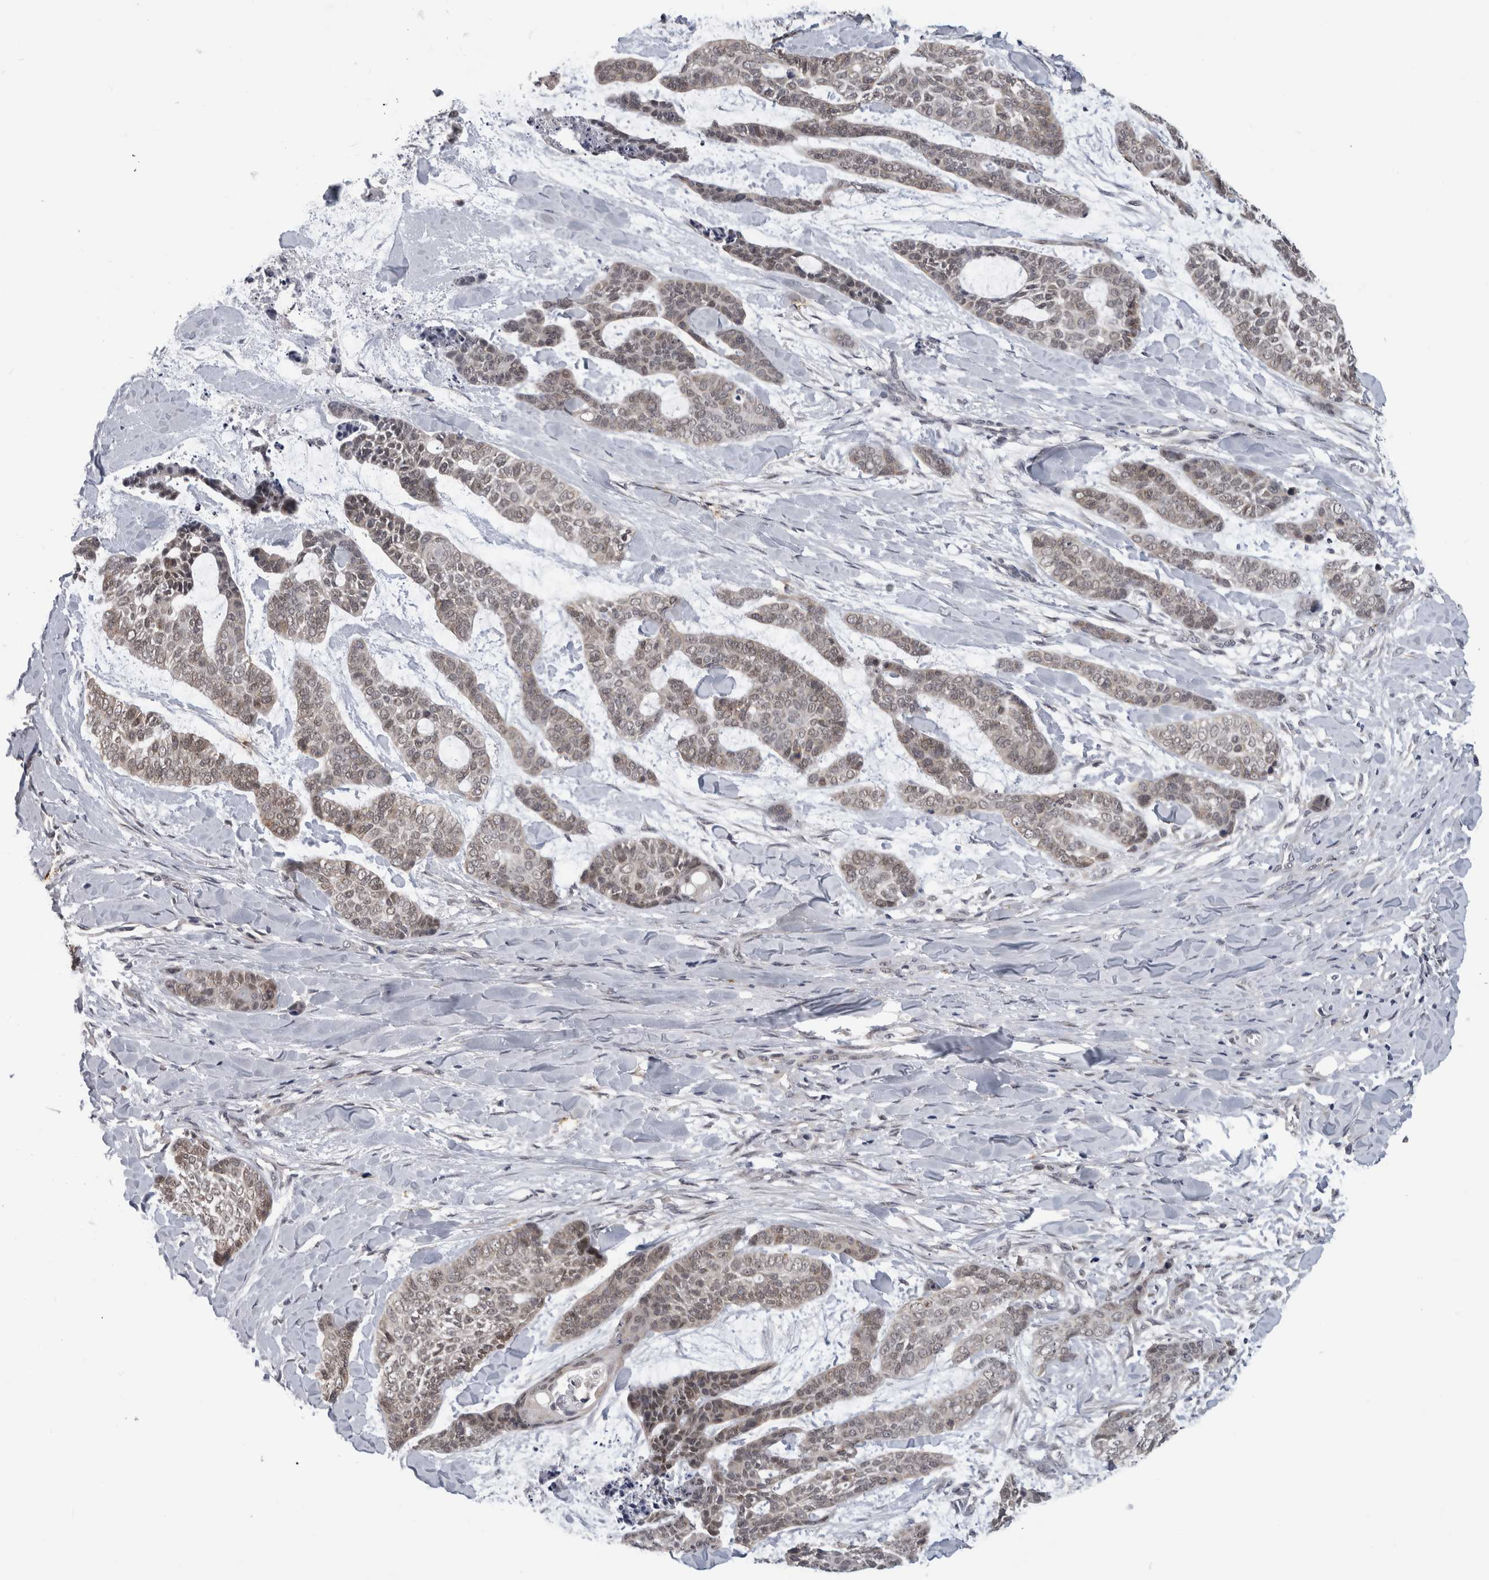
{"staining": {"intensity": "weak", "quantity": "25%-75%", "location": "cytoplasmic/membranous"}, "tissue": "skin cancer", "cell_type": "Tumor cells", "image_type": "cancer", "snomed": [{"axis": "morphology", "description": "Basal cell carcinoma"}, {"axis": "topography", "description": "Skin"}], "caption": "This photomicrograph exhibits immunohistochemistry staining of human skin basal cell carcinoma, with low weak cytoplasmic/membranous positivity in about 25%-75% of tumor cells.", "gene": "TMEM242", "patient": {"sex": "female", "age": 64}}